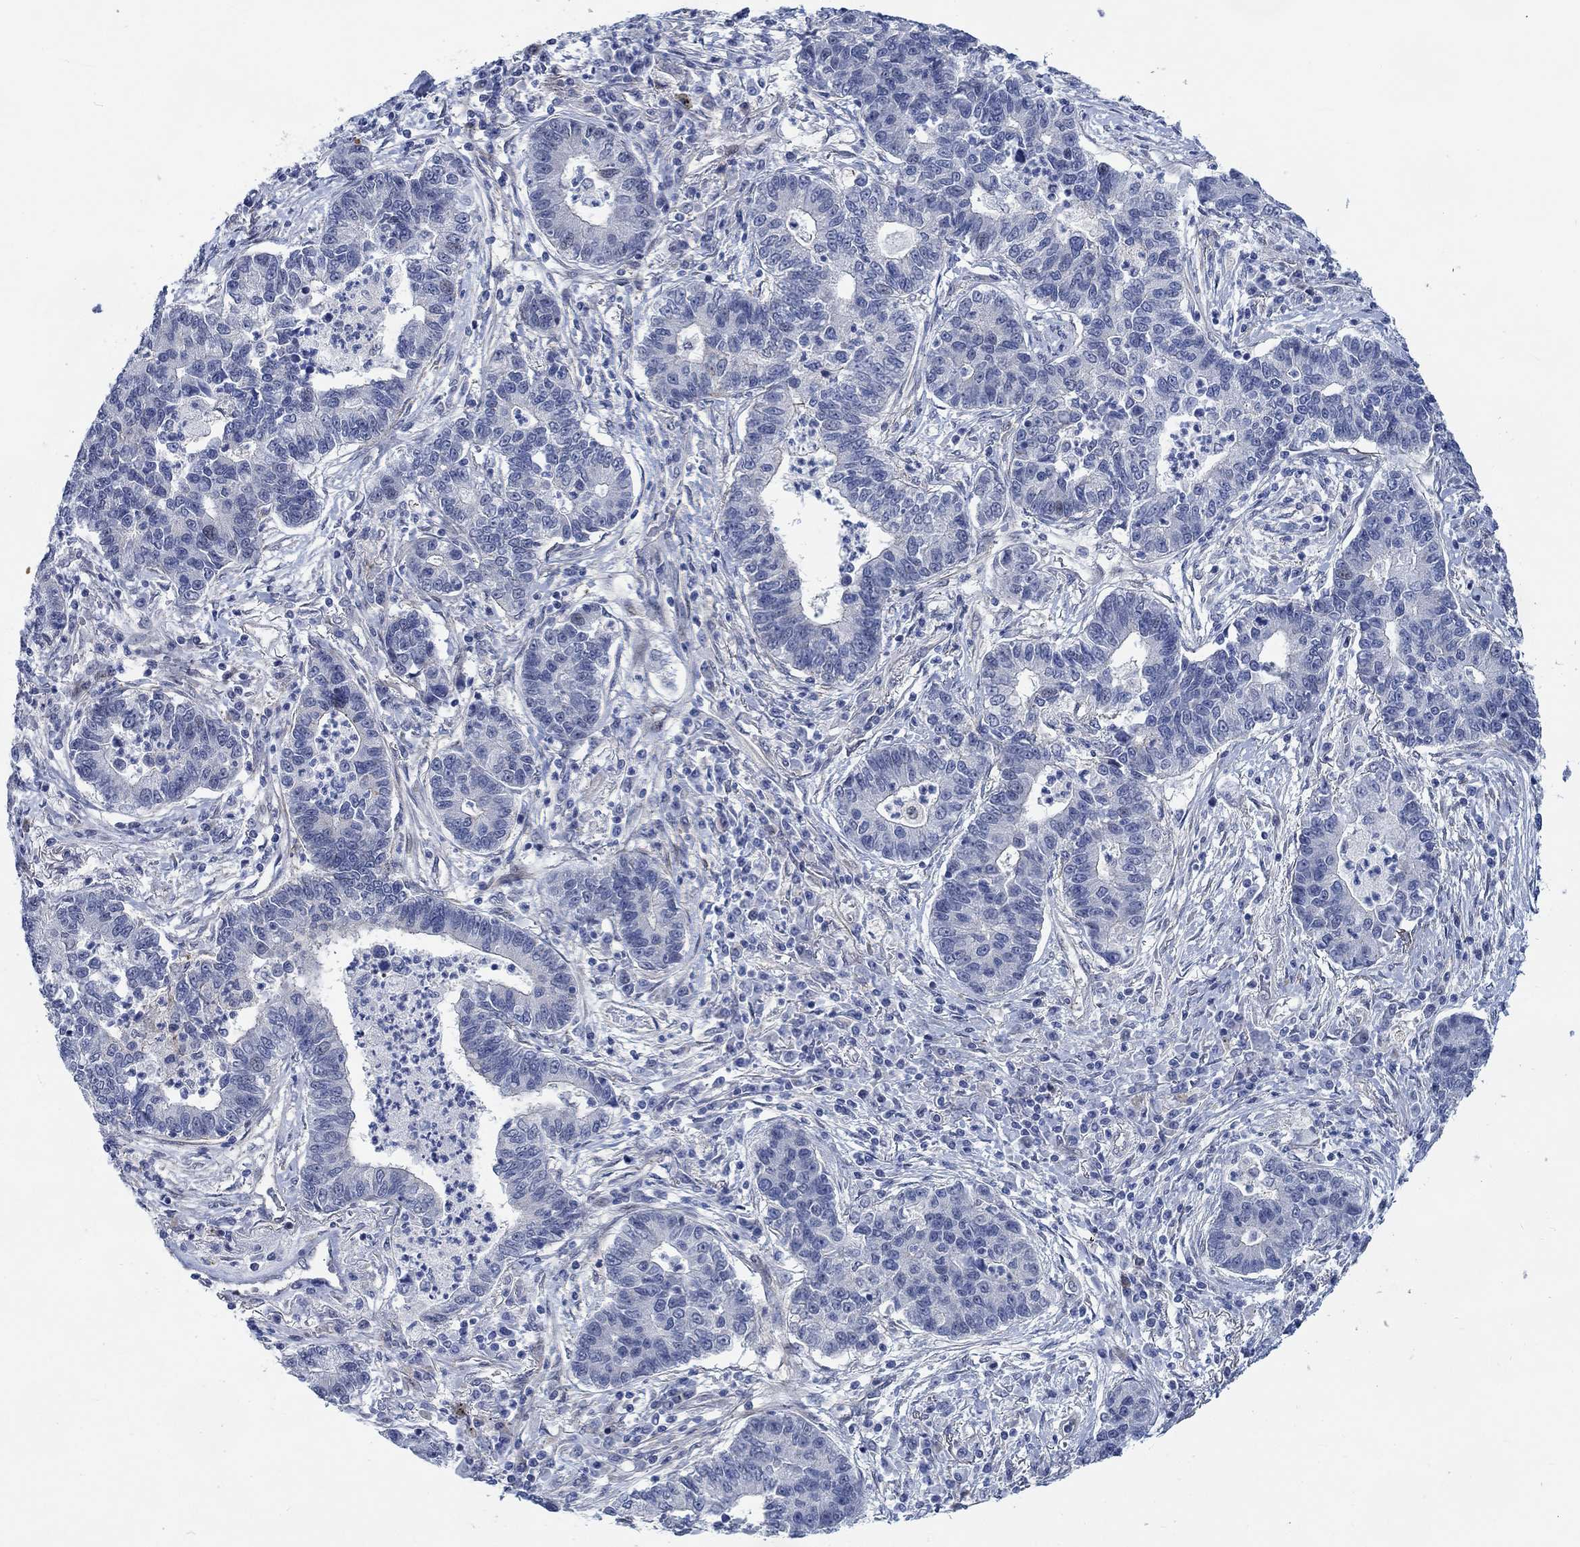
{"staining": {"intensity": "negative", "quantity": "none", "location": "none"}, "tissue": "lung cancer", "cell_type": "Tumor cells", "image_type": "cancer", "snomed": [{"axis": "morphology", "description": "Adenocarcinoma, NOS"}, {"axis": "topography", "description": "Lung"}], "caption": "IHC photomicrograph of neoplastic tissue: adenocarcinoma (lung) stained with DAB exhibits no significant protein positivity in tumor cells.", "gene": "KCNH8", "patient": {"sex": "female", "age": 57}}